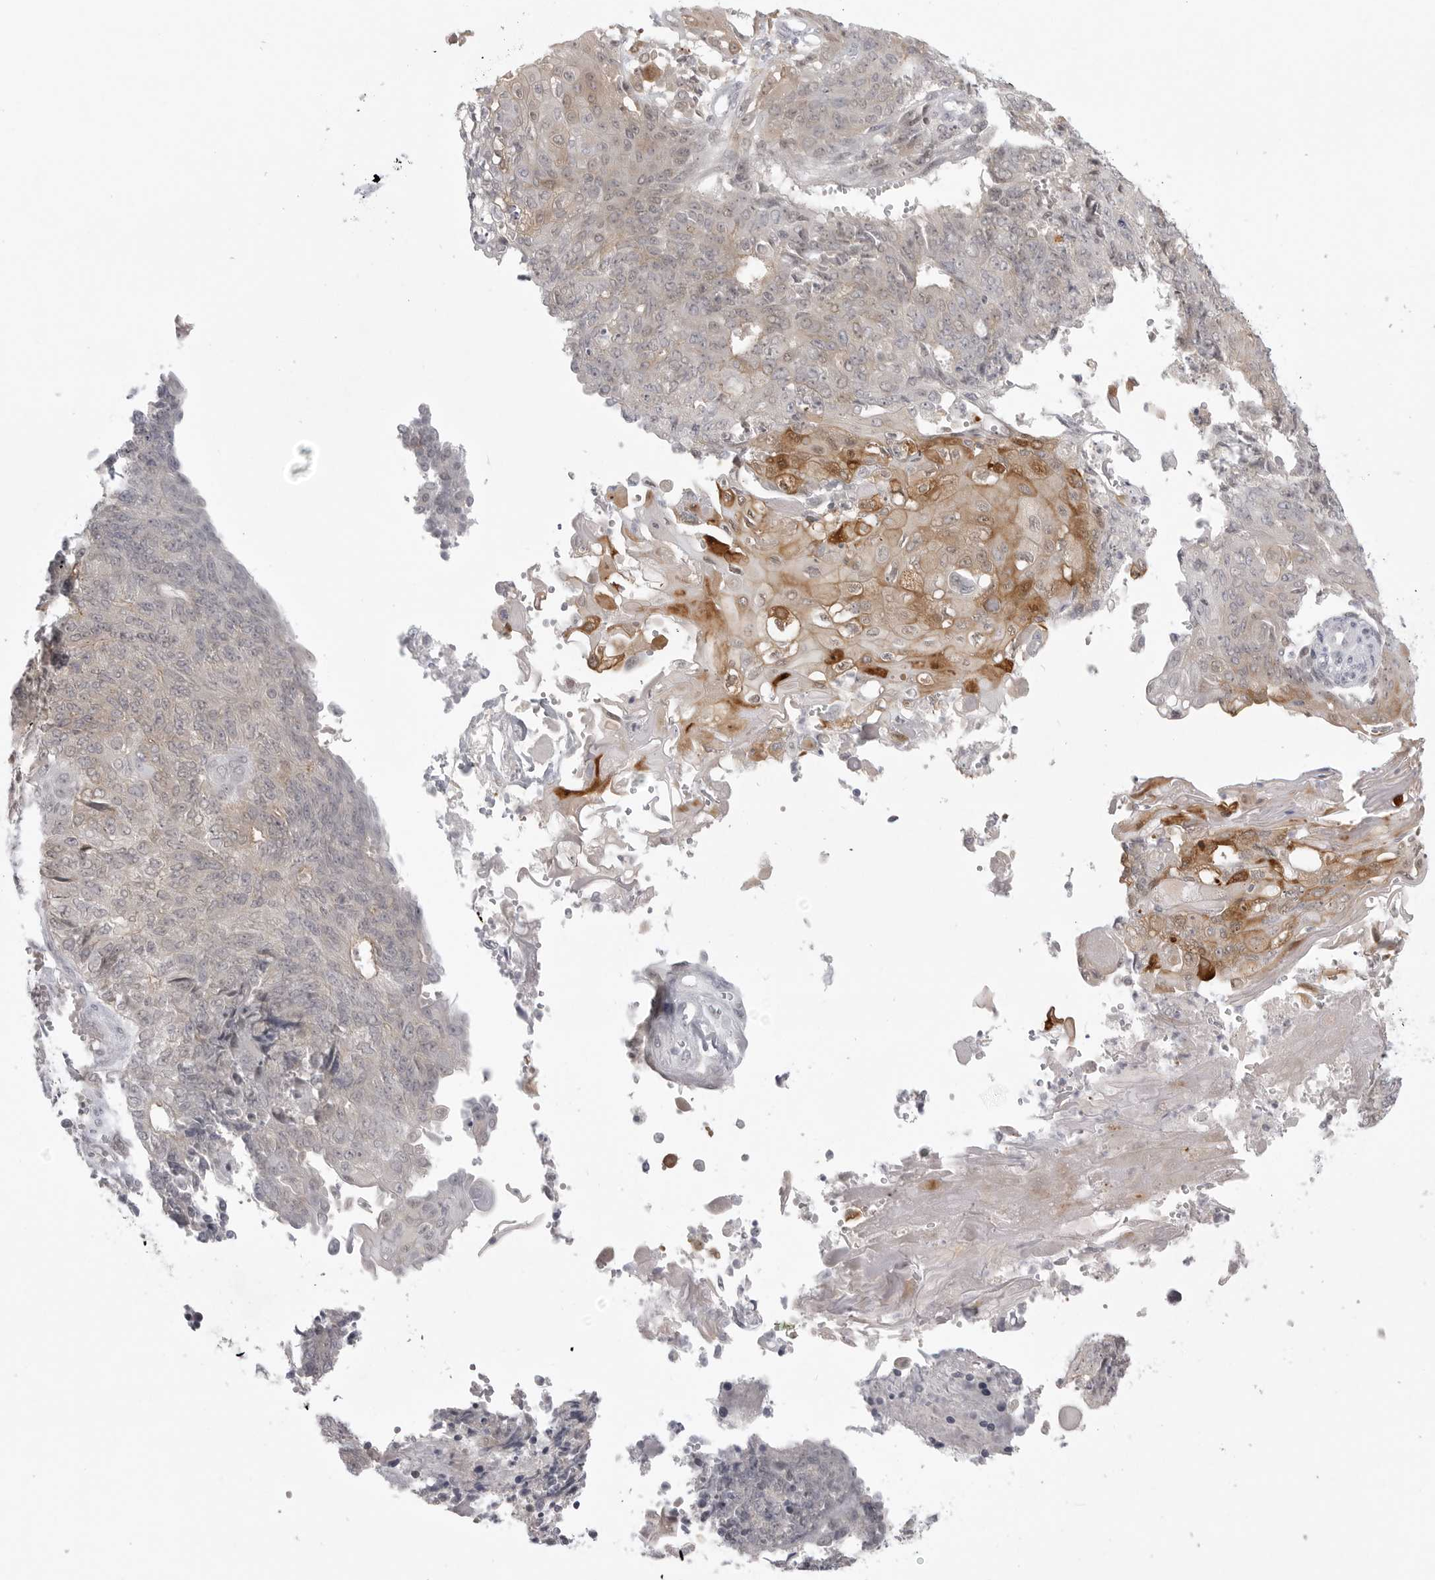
{"staining": {"intensity": "moderate", "quantity": "<25%", "location": "cytoplasmic/membranous"}, "tissue": "endometrial cancer", "cell_type": "Tumor cells", "image_type": "cancer", "snomed": [{"axis": "morphology", "description": "Adenocarcinoma, NOS"}, {"axis": "topography", "description": "Endometrium"}], "caption": "This micrograph shows immunohistochemistry staining of human endometrial cancer (adenocarcinoma), with low moderate cytoplasmic/membranous positivity in approximately <25% of tumor cells.", "gene": "TCTN3", "patient": {"sex": "female", "age": 32}}